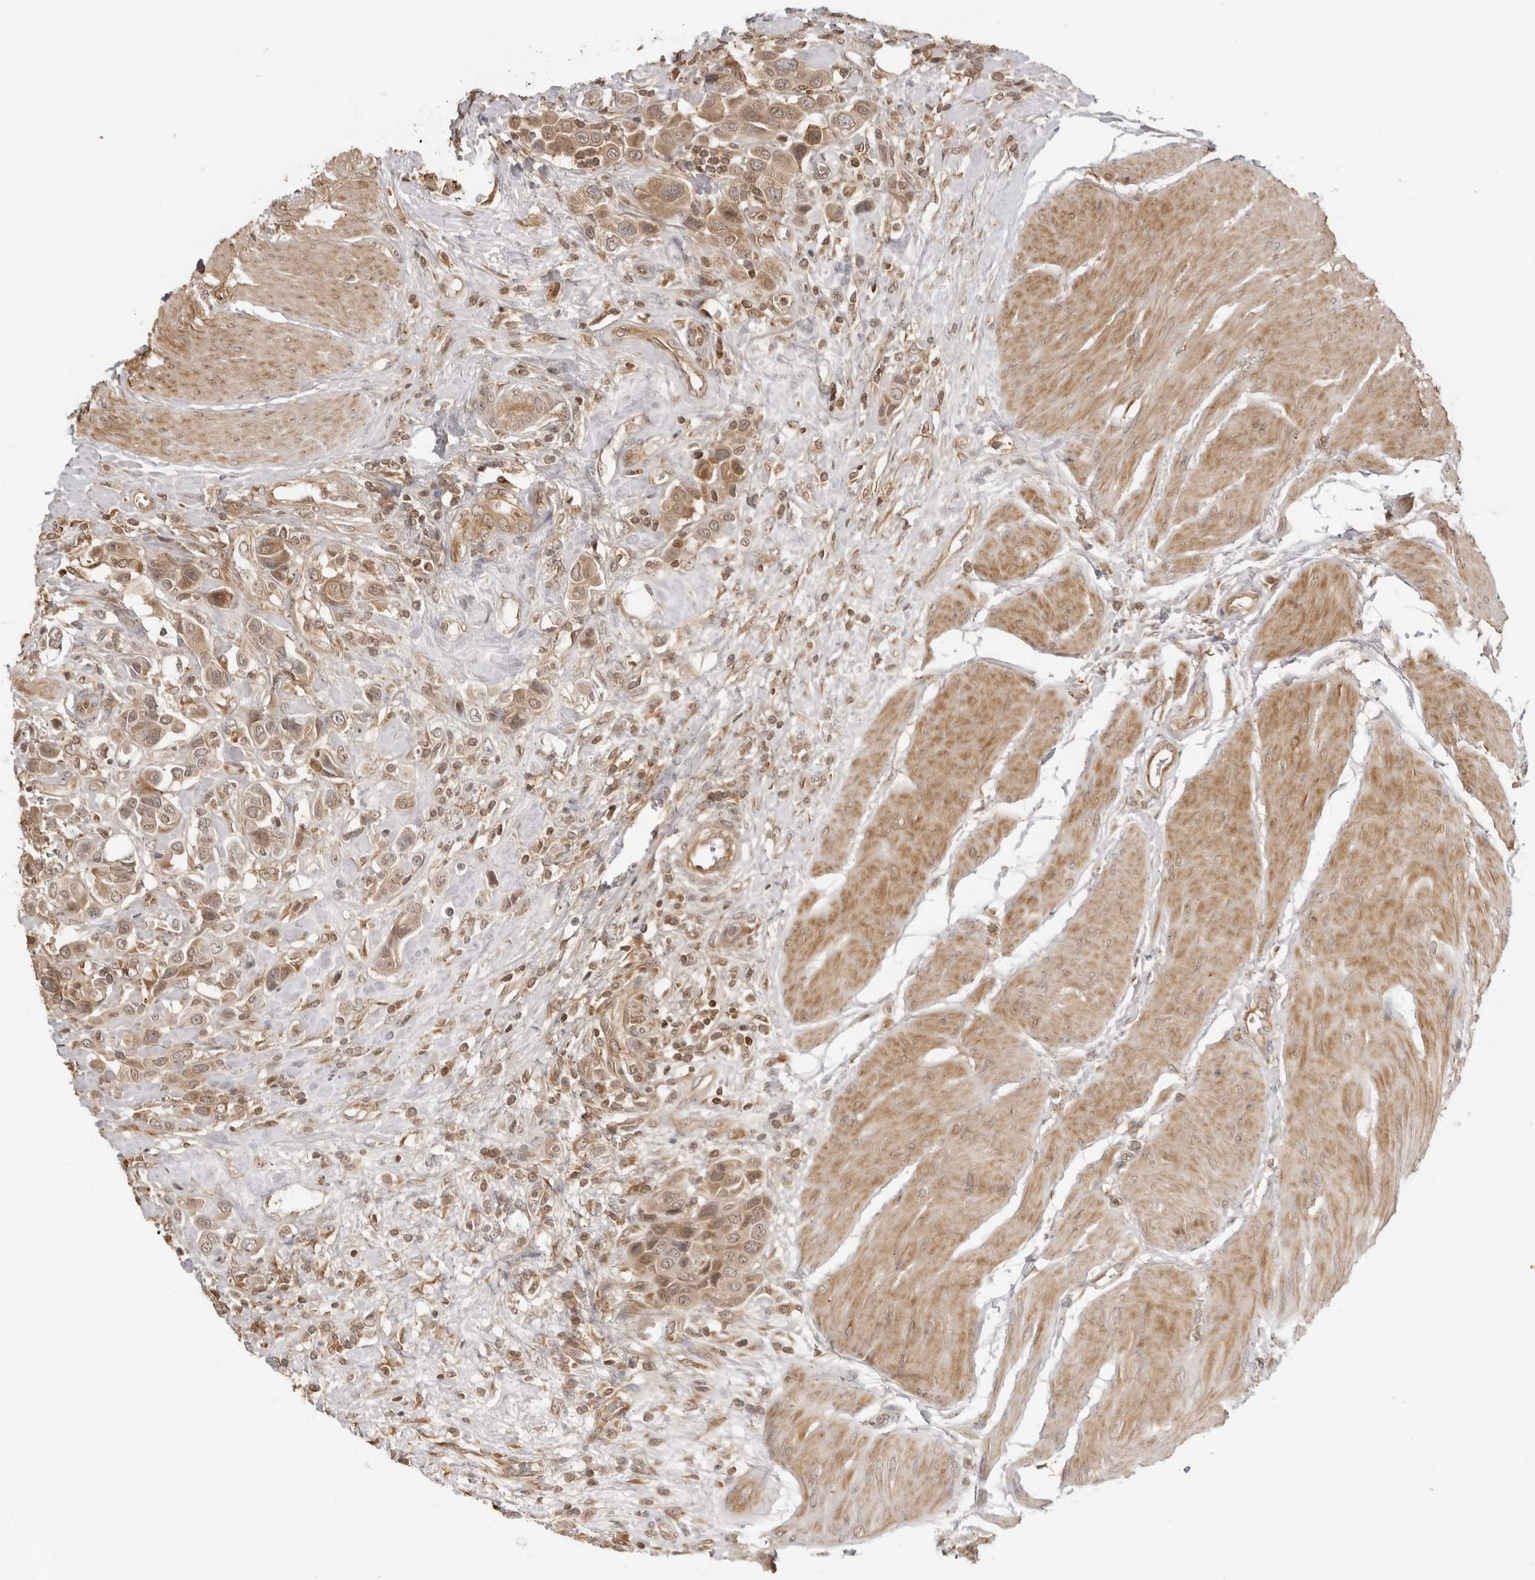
{"staining": {"intensity": "moderate", "quantity": ">75%", "location": "cytoplasmic/membranous,nuclear"}, "tissue": "urothelial cancer", "cell_type": "Tumor cells", "image_type": "cancer", "snomed": [{"axis": "morphology", "description": "Urothelial carcinoma, High grade"}, {"axis": "topography", "description": "Urinary bladder"}], "caption": "Protein expression analysis of high-grade urothelial carcinoma shows moderate cytoplasmic/membranous and nuclear staining in approximately >75% of tumor cells.", "gene": "IKBKE", "patient": {"sex": "male", "age": 50}}